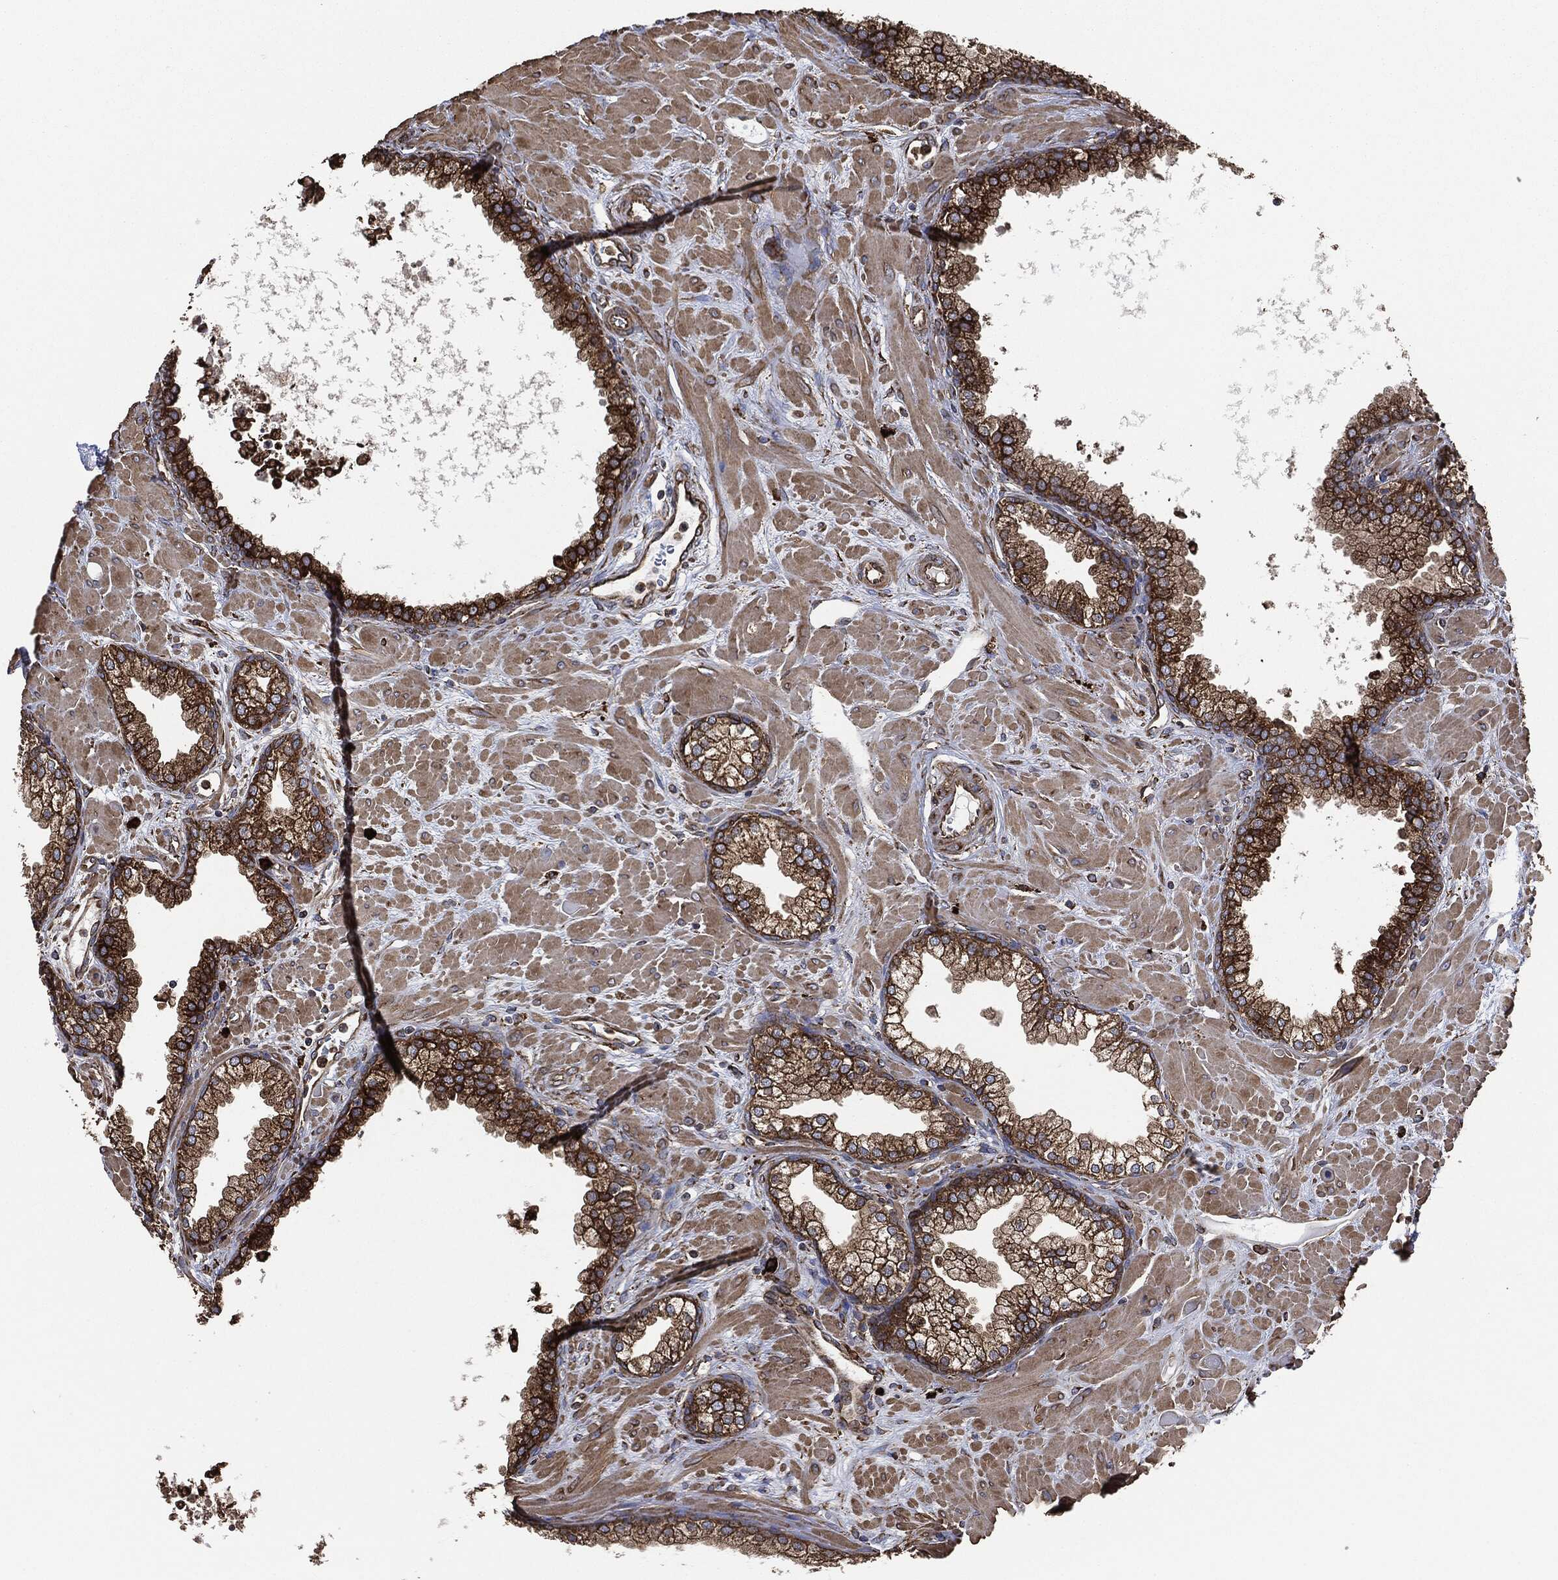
{"staining": {"intensity": "strong", "quantity": "25%-75%", "location": "cytoplasmic/membranous"}, "tissue": "prostate", "cell_type": "Glandular cells", "image_type": "normal", "snomed": [{"axis": "morphology", "description": "Normal tissue, NOS"}, {"axis": "topography", "description": "Prostate"}], "caption": "The image demonstrates immunohistochemical staining of benign prostate. There is strong cytoplasmic/membranous staining is seen in approximately 25%-75% of glandular cells. The protein is shown in brown color, while the nuclei are stained blue.", "gene": "AMFR", "patient": {"sex": "male", "age": 63}}